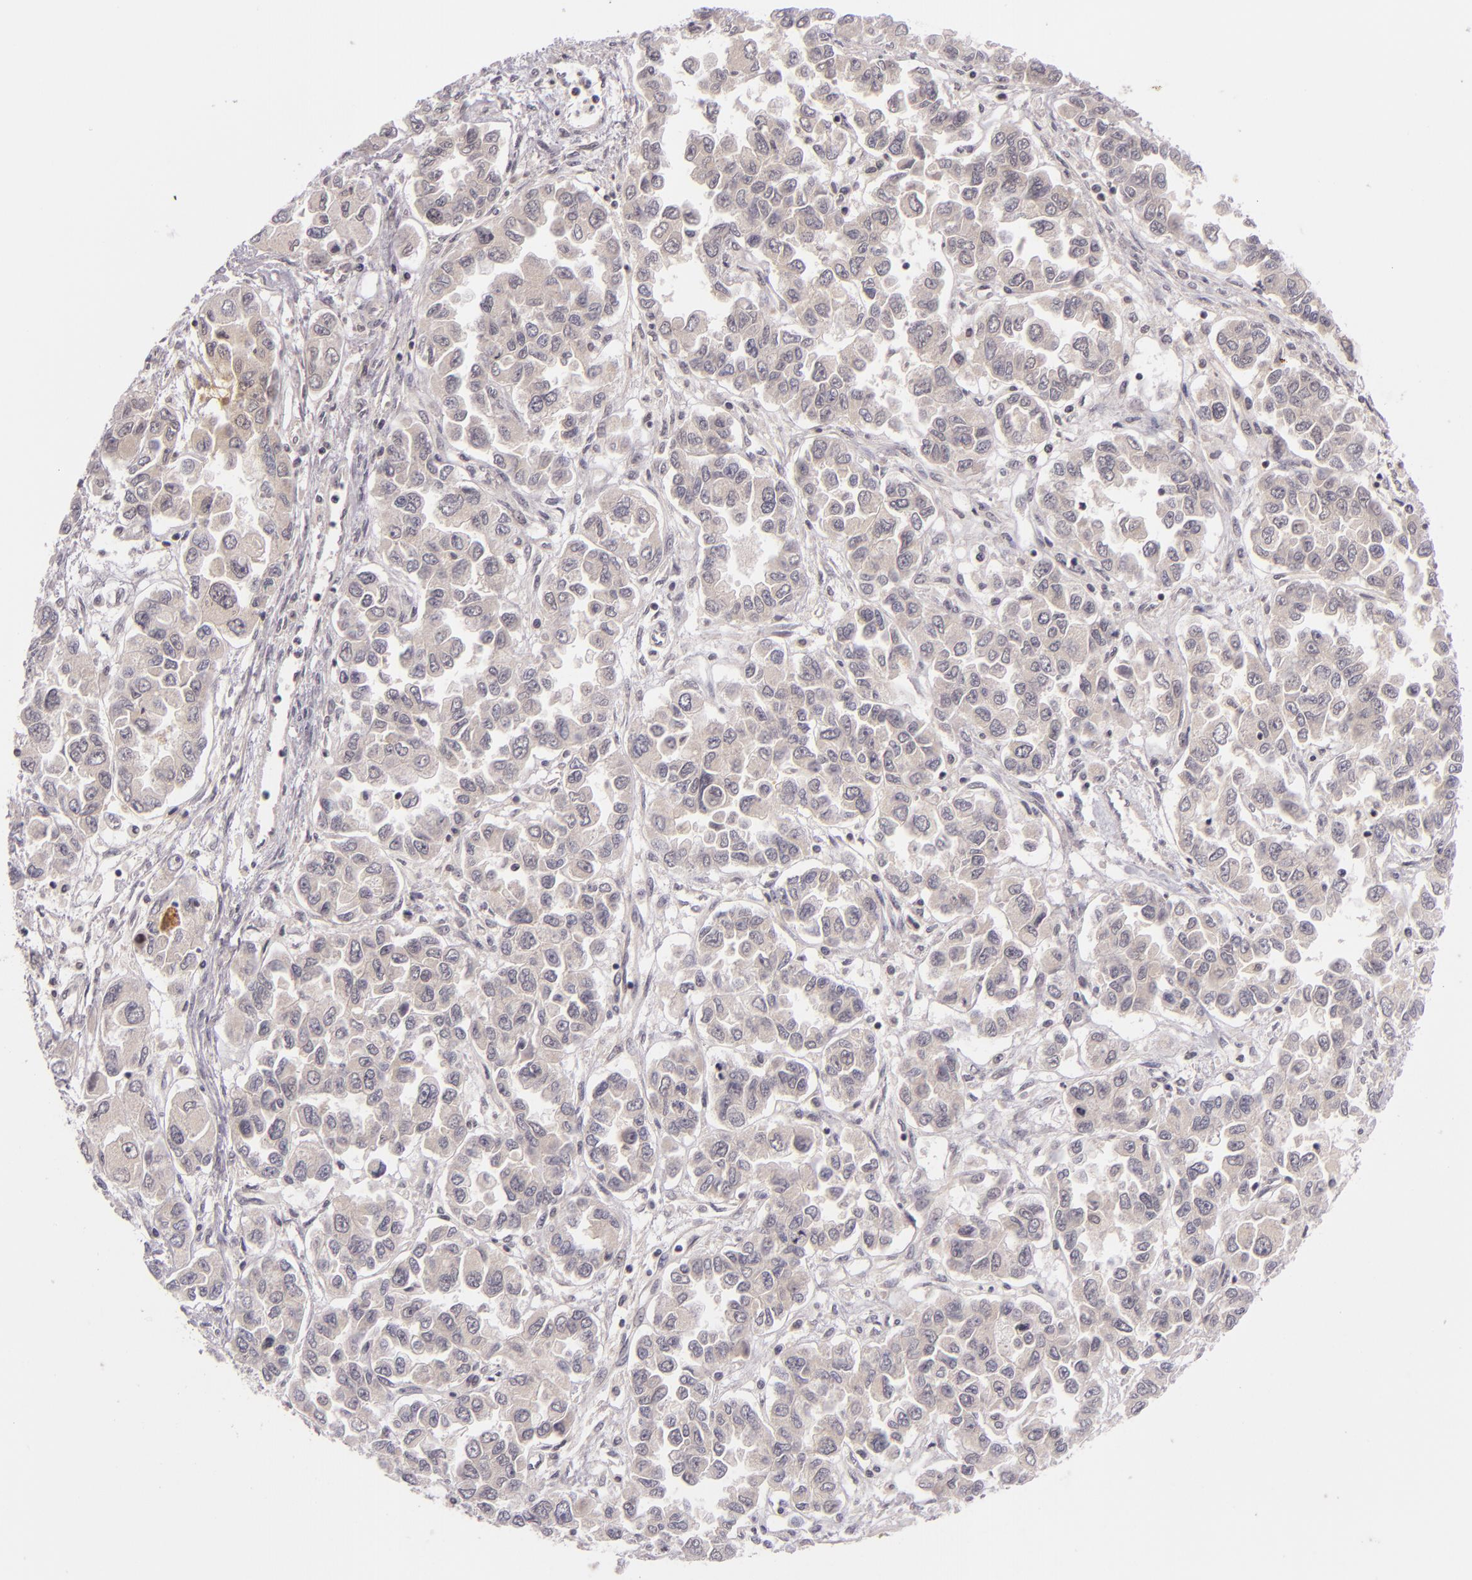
{"staining": {"intensity": "negative", "quantity": "none", "location": "none"}, "tissue": "ovarian cancer", "cell_type": "Tumor cells", "image_type": "cancer", "snomed": [{"axis": "morphology", "description": "Cystadenocarcinoma, serous, NOS"}, {"axis": "topography", "description": "Ovary"}], "caption": "Ovarian cancer was stained to show a protein in brown. There is no significant positivity in tumor cells.", "gene": "CASP8", "patient": {"sex": "female", "age": 84}}